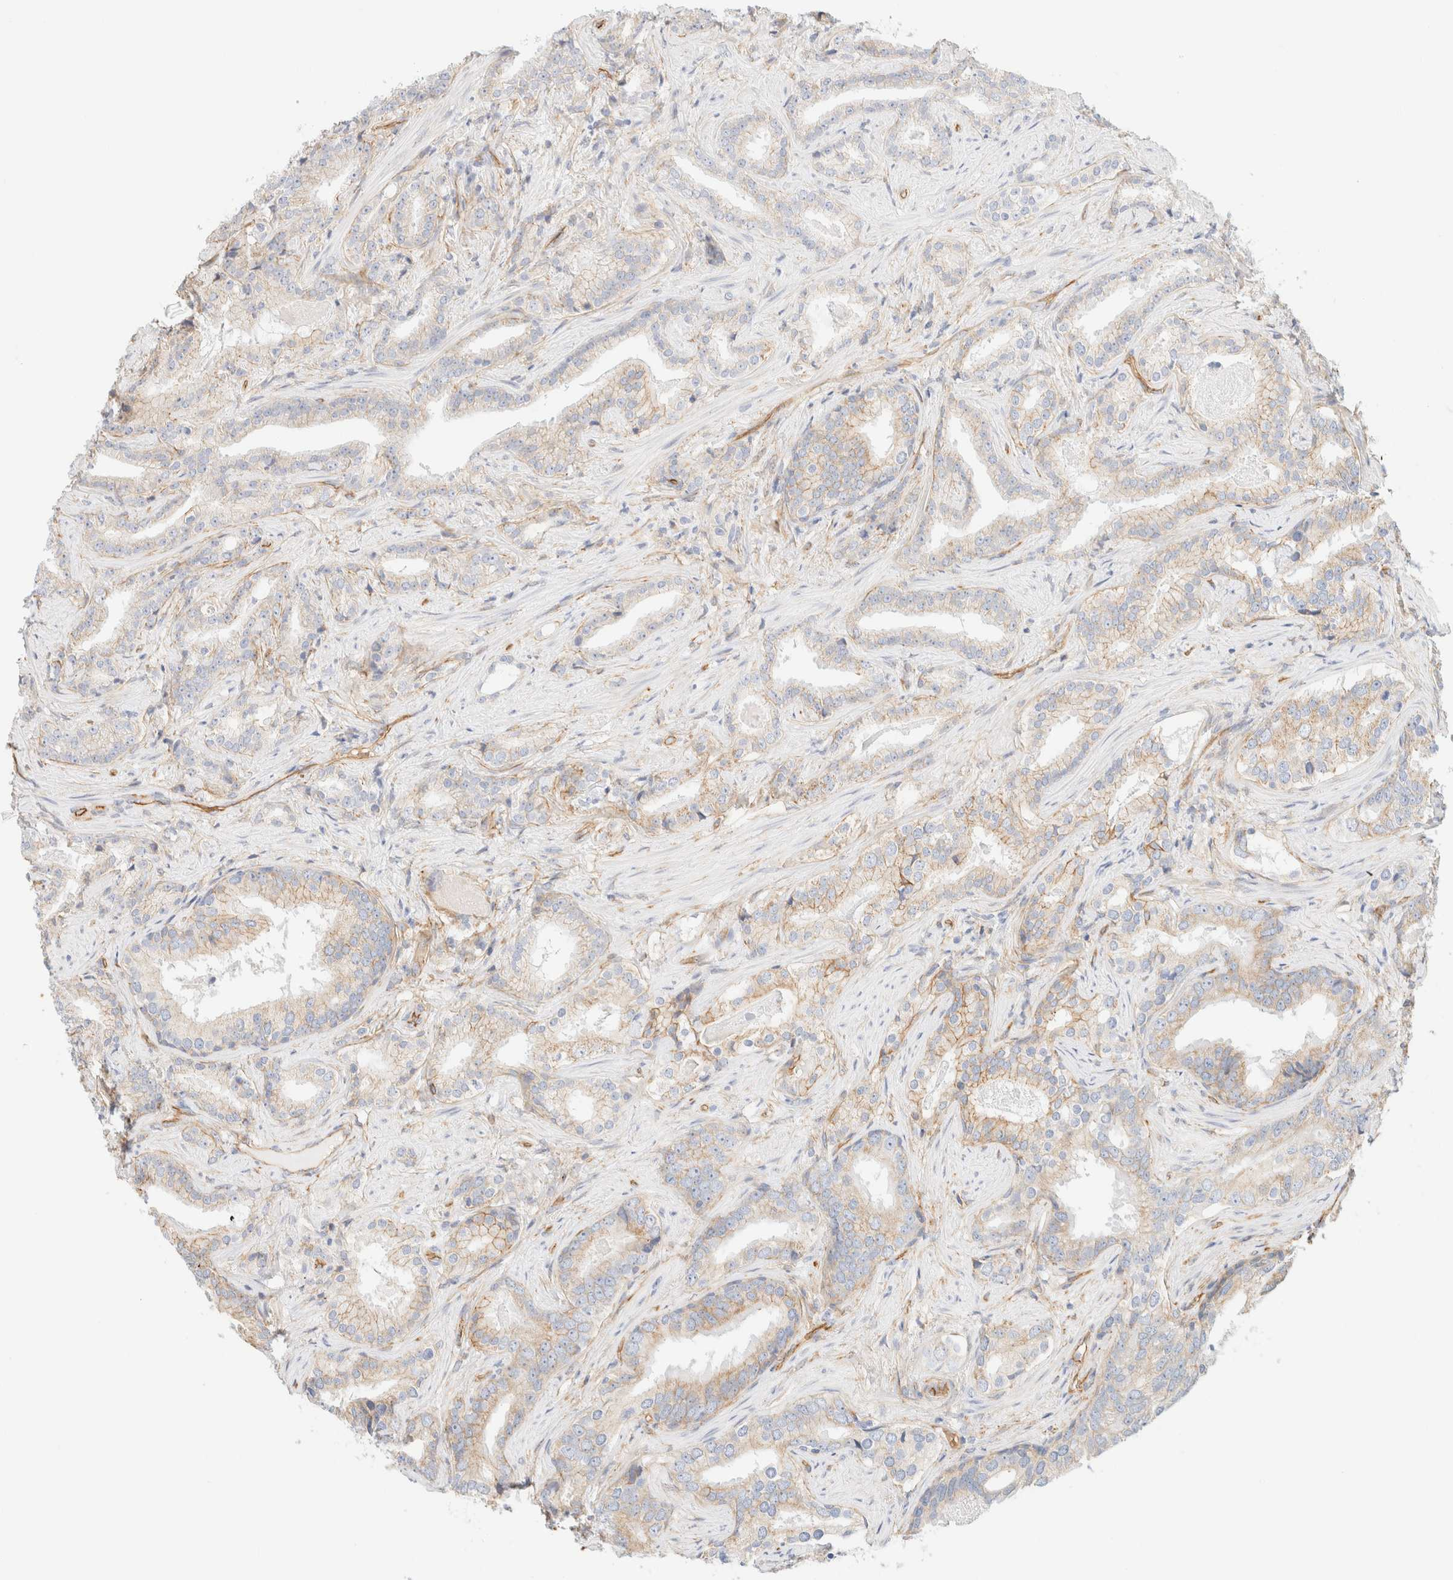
{"staining": {"intensity": "weak", "quantity": "25%-75%", "location": "cytoplasmic/membranous"}, "tissue": "prostate cancer", "cell_type": "Tumor cells", "image_type": "cancer", "snomed": [{"axis": "morphology", "description": "Adenocarcinoma, Low grade"}, {"axis": "topography", "description": "Prostate"}], "caption": "Approximately 25%-75% of tumor cells in prostate cancer (low-grade adenocarcinoma) exhibit weak cytoplasmic/membranous protein staining as visualized by brown immunohistochemical staining.", "gene": "CYB5R4", "patient": {"sex": "male", "age": 67}}